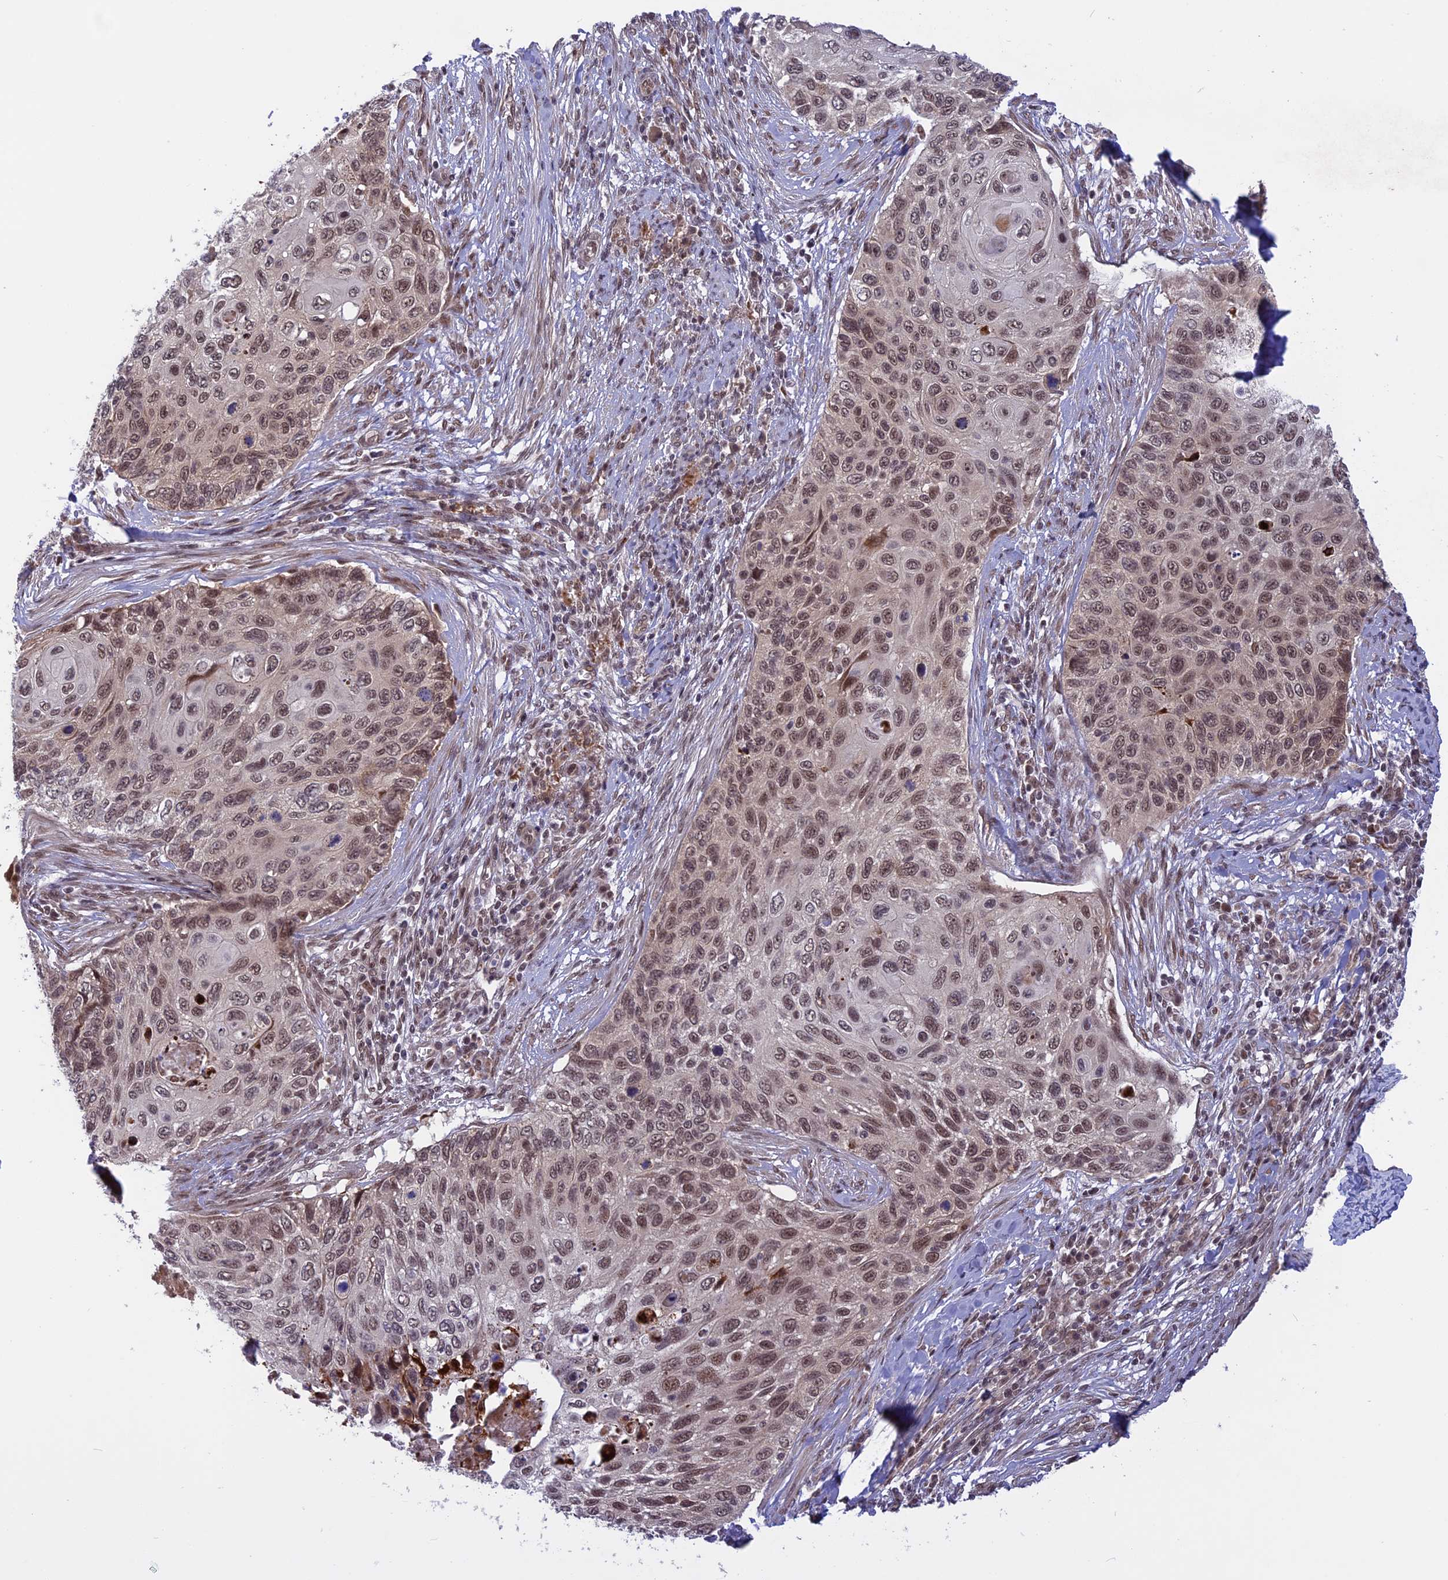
{"staining": {"intensity": "moderate", "quantity": ">75%", "location": "nuclear"}, "tissue": "cervical cancer", "cell_type": "Tumor cells", "image_type": "cancer", "snomed": [{"axis": "morphology", "description": "Squamous cell carcinoma, NOS"}, {"axis": "topography", "description": "Cervix"}], "caption": "IHC of human cervical squamous cell carcinoma demonstrates medium levels of moderate nuclear staining in about >75% of tumor cells.", "gene": "POLR2C", "patient": {"sex": "female", "age": 70}}